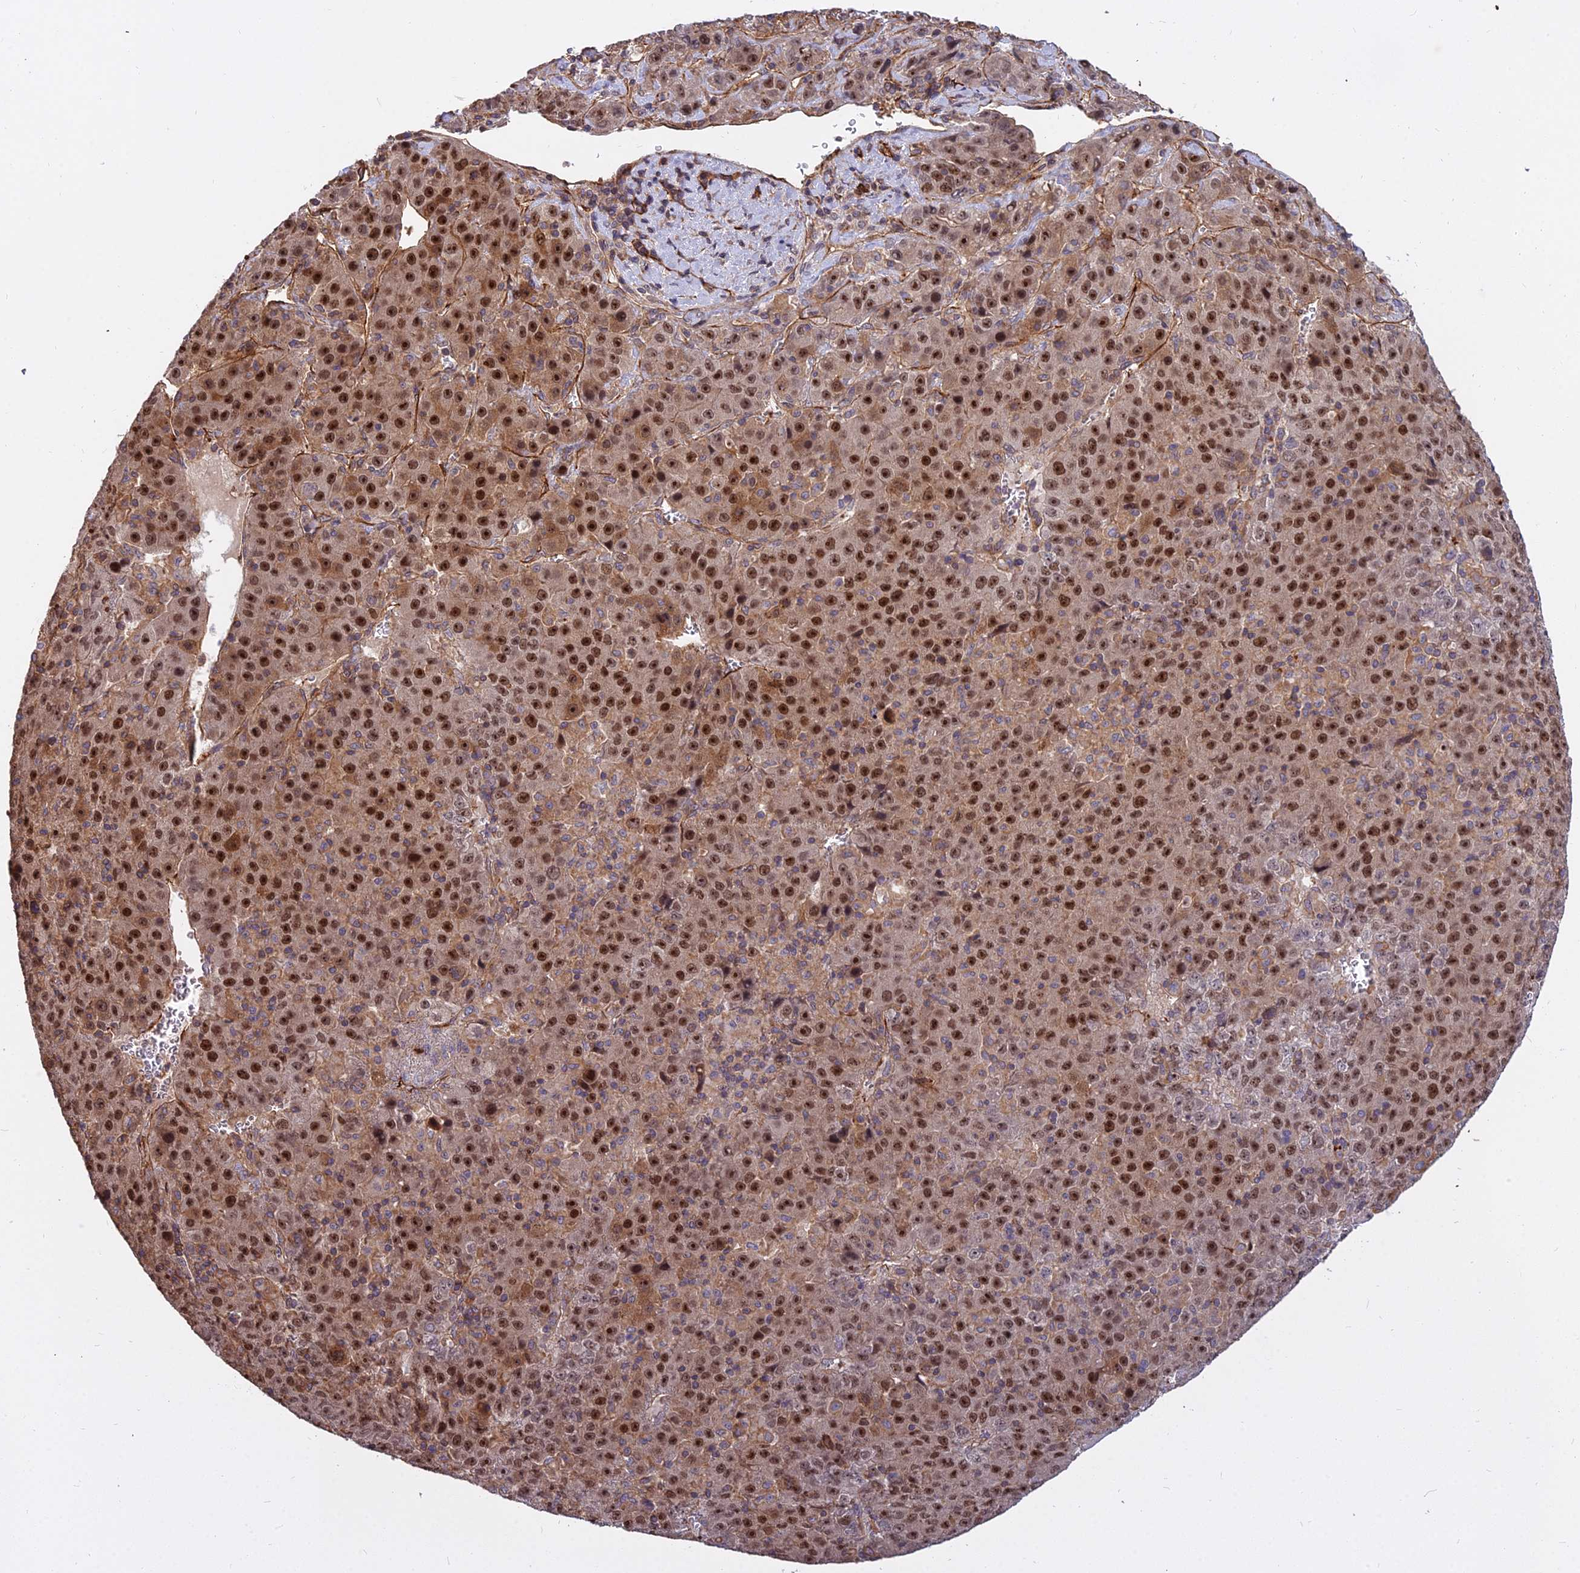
{"staining": {"intensity": "strong", "quantity": ">75%", "location": "cytoplasmic/membranous,nuclear"}, "tissue": "liver cancer", "cell_type": "Tumor cells", "image_type": "cancer", "snomed": [{"axis": "morphology", "description": "Carcinoma, Hepatocellular, NOS"}, {"axis": "topography", "description": "Liver"}], "caption": "Protein expression analysis of liver cancer (hepatocellular carcinoma) exhibits strong cytoplasmic/membranous and nuclear staining in approximately >75% of tumor cells.", "gene": "TCEA3", "patient": {"sex": "female", "age": 53}}